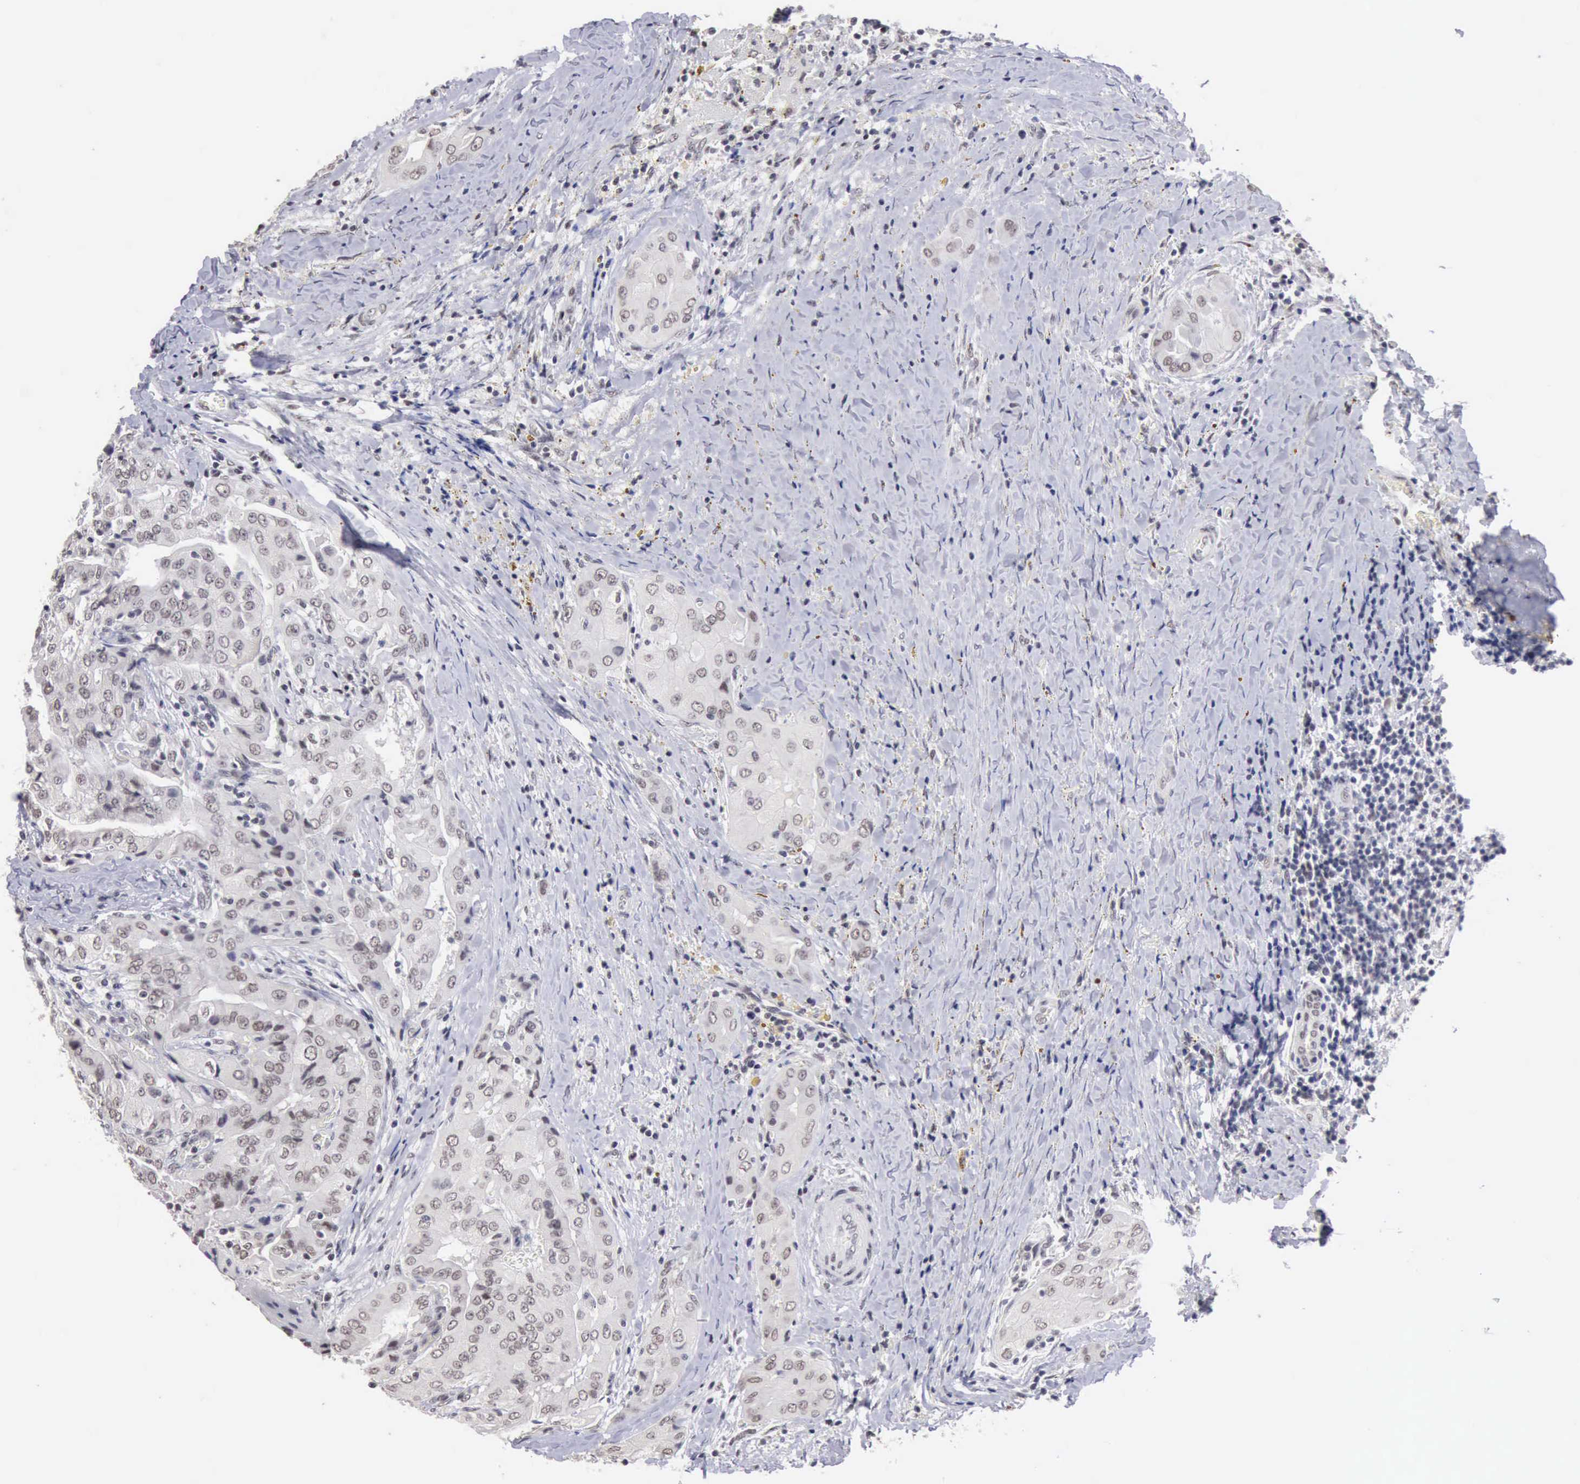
{"staining": {"intensity": "weak", "quantity": "<25%", "location": "nuclear"}, "tissue": "thyroid cancer", "cell_type": "Tumor cells", "image_type": "cancer", "snomed": [{"axis": "morphology", "description": "Papillary adenocarcinoma, NOS"}, {"axis": "topography", "description": "Thyroid gland"}], "caption": "This is a image of IHC staining of thyroid cancer, which shows no staining in tumor cells.", "gene": "TAF1", "patient": {"sex": "female", "age": 71}}